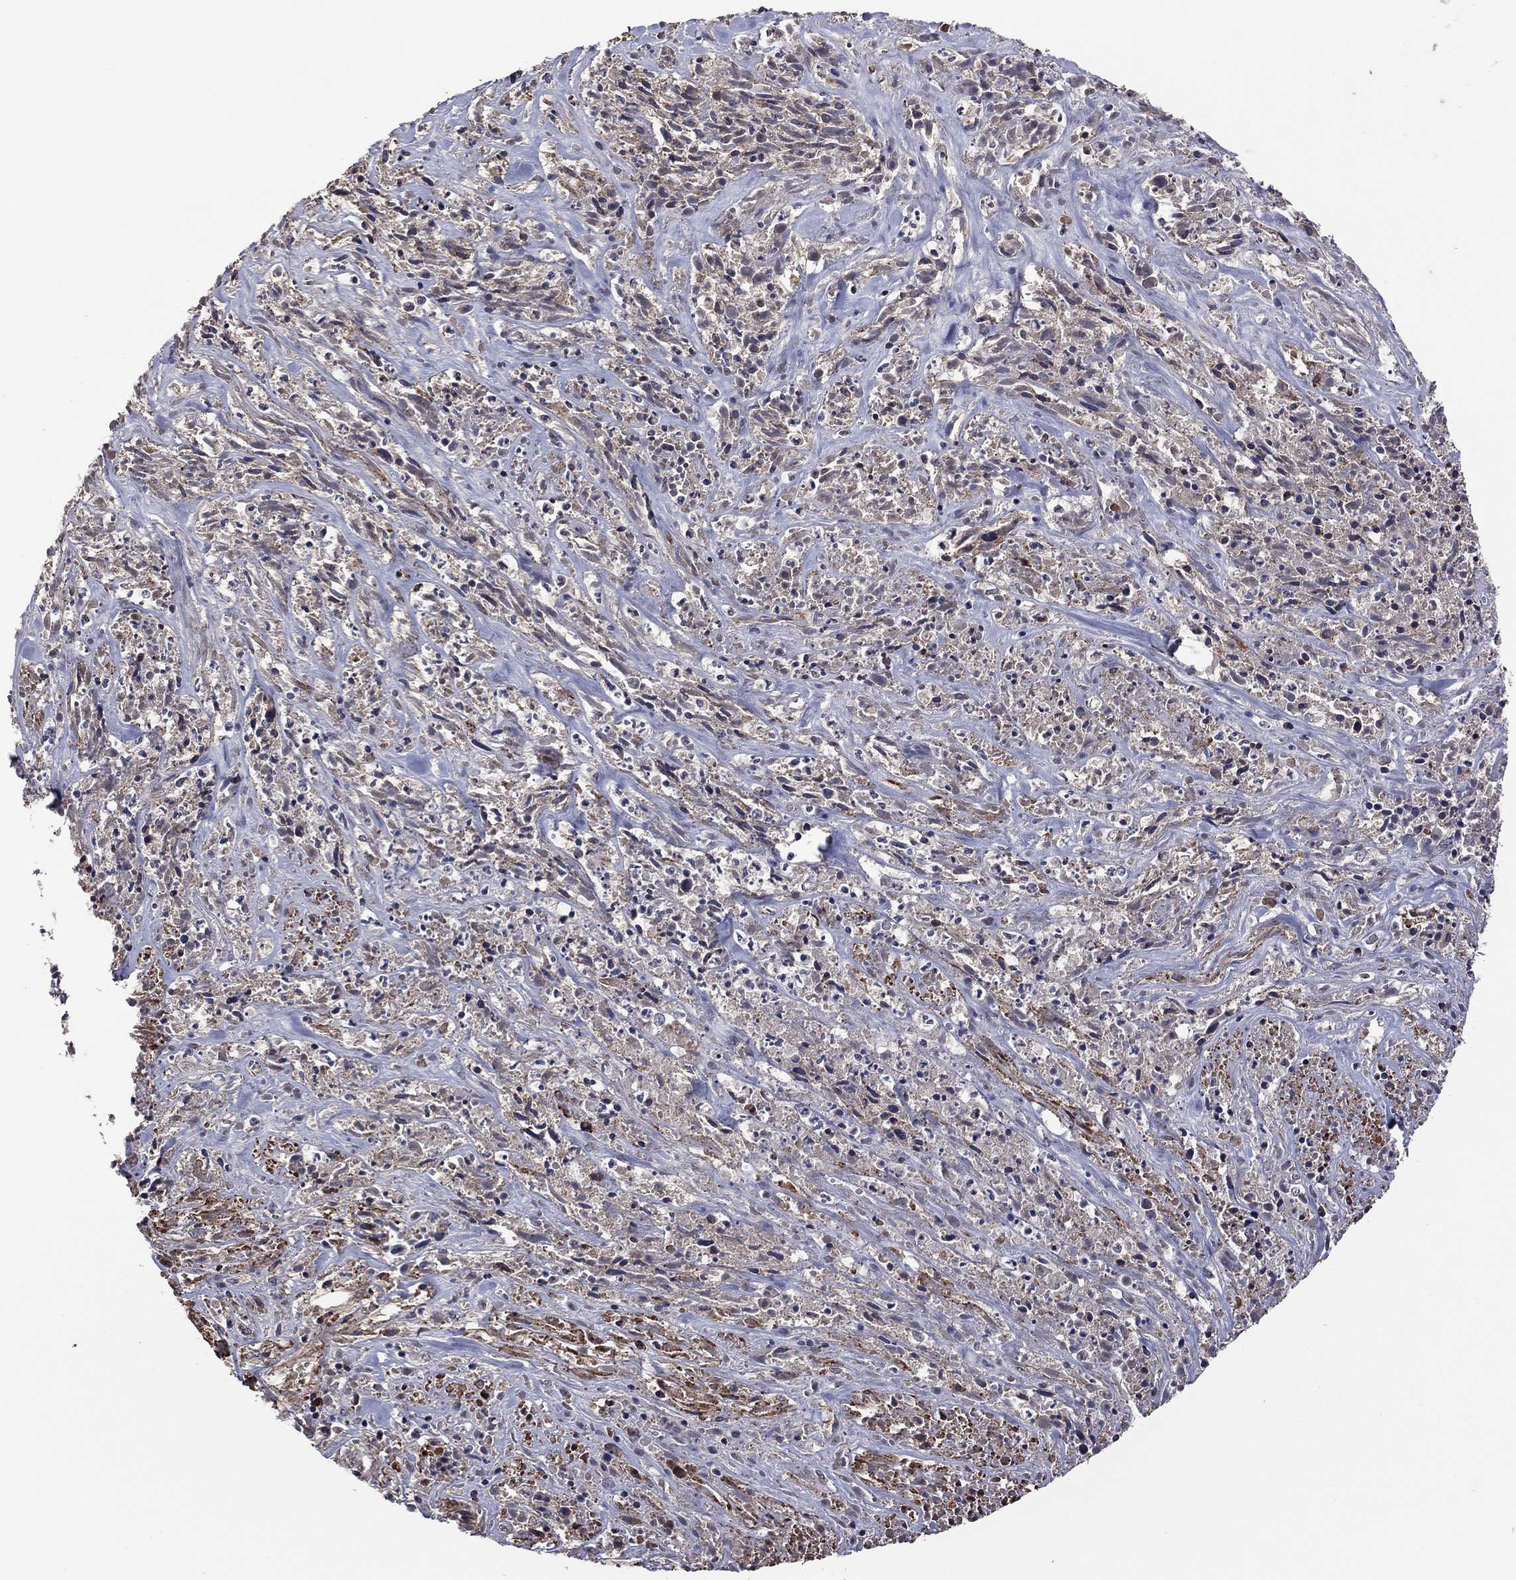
{"staining": {"intensity": "weak", "quantity": "25%-75%", "location": "cytoplasmic/membranous"}, "tissue": "melanoma", "cell_type": "Tumor cells", "image_type": "cancer", "snomed": [{"axis": "morphology", "description": "Malignant melanoma, NOS"}, {"axis": "topography", "description": "Skin"}], "caption": "A brown stain labels weak cytoplasmic/membranous expression of a protein in malignant melanoma tumor cells.", "gene": "TSNARE1", "patient": {"sex": "female", "age": 91}}